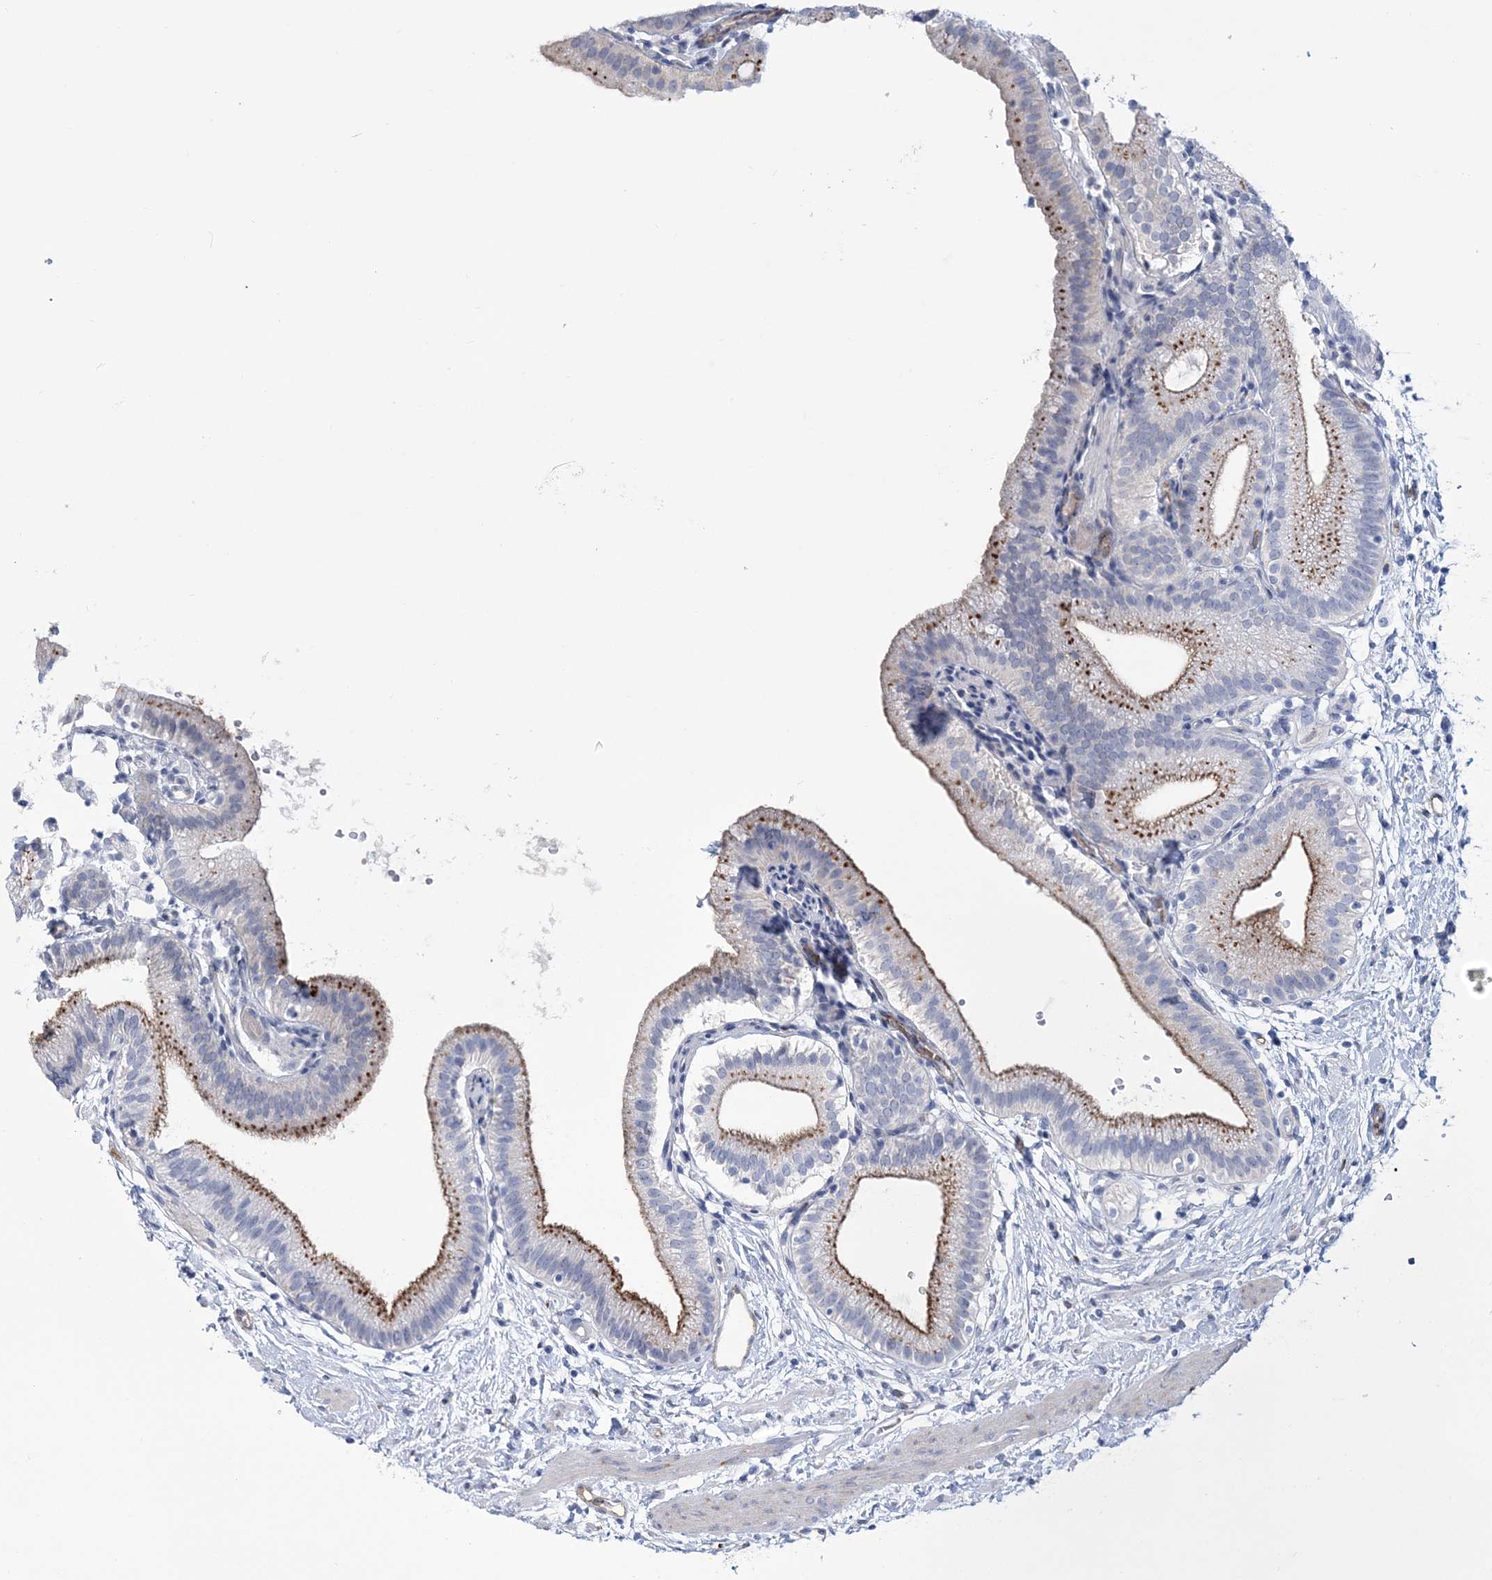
{"staining": {"intensity": "moderate", "quantity": ">75%", "location": "cytoplasmic/membranous"}, "tissue": "gallbladder", "cell_type": "Glandular cells", "image_type": "normal", "snomed": [{"axis": "morphology", "description": "Normal tissue, NOS"}, {"axis": "topography", "description": "Gallbladder"}], "caption": "The image demonstrates staining of benign gallbladder, revealing moderate cytoplasmic/membranous protein positivity (brown color) within glandular cells.", "gene": "RAB11FIP5", "patient": {"sex": "male", "age": 55}}